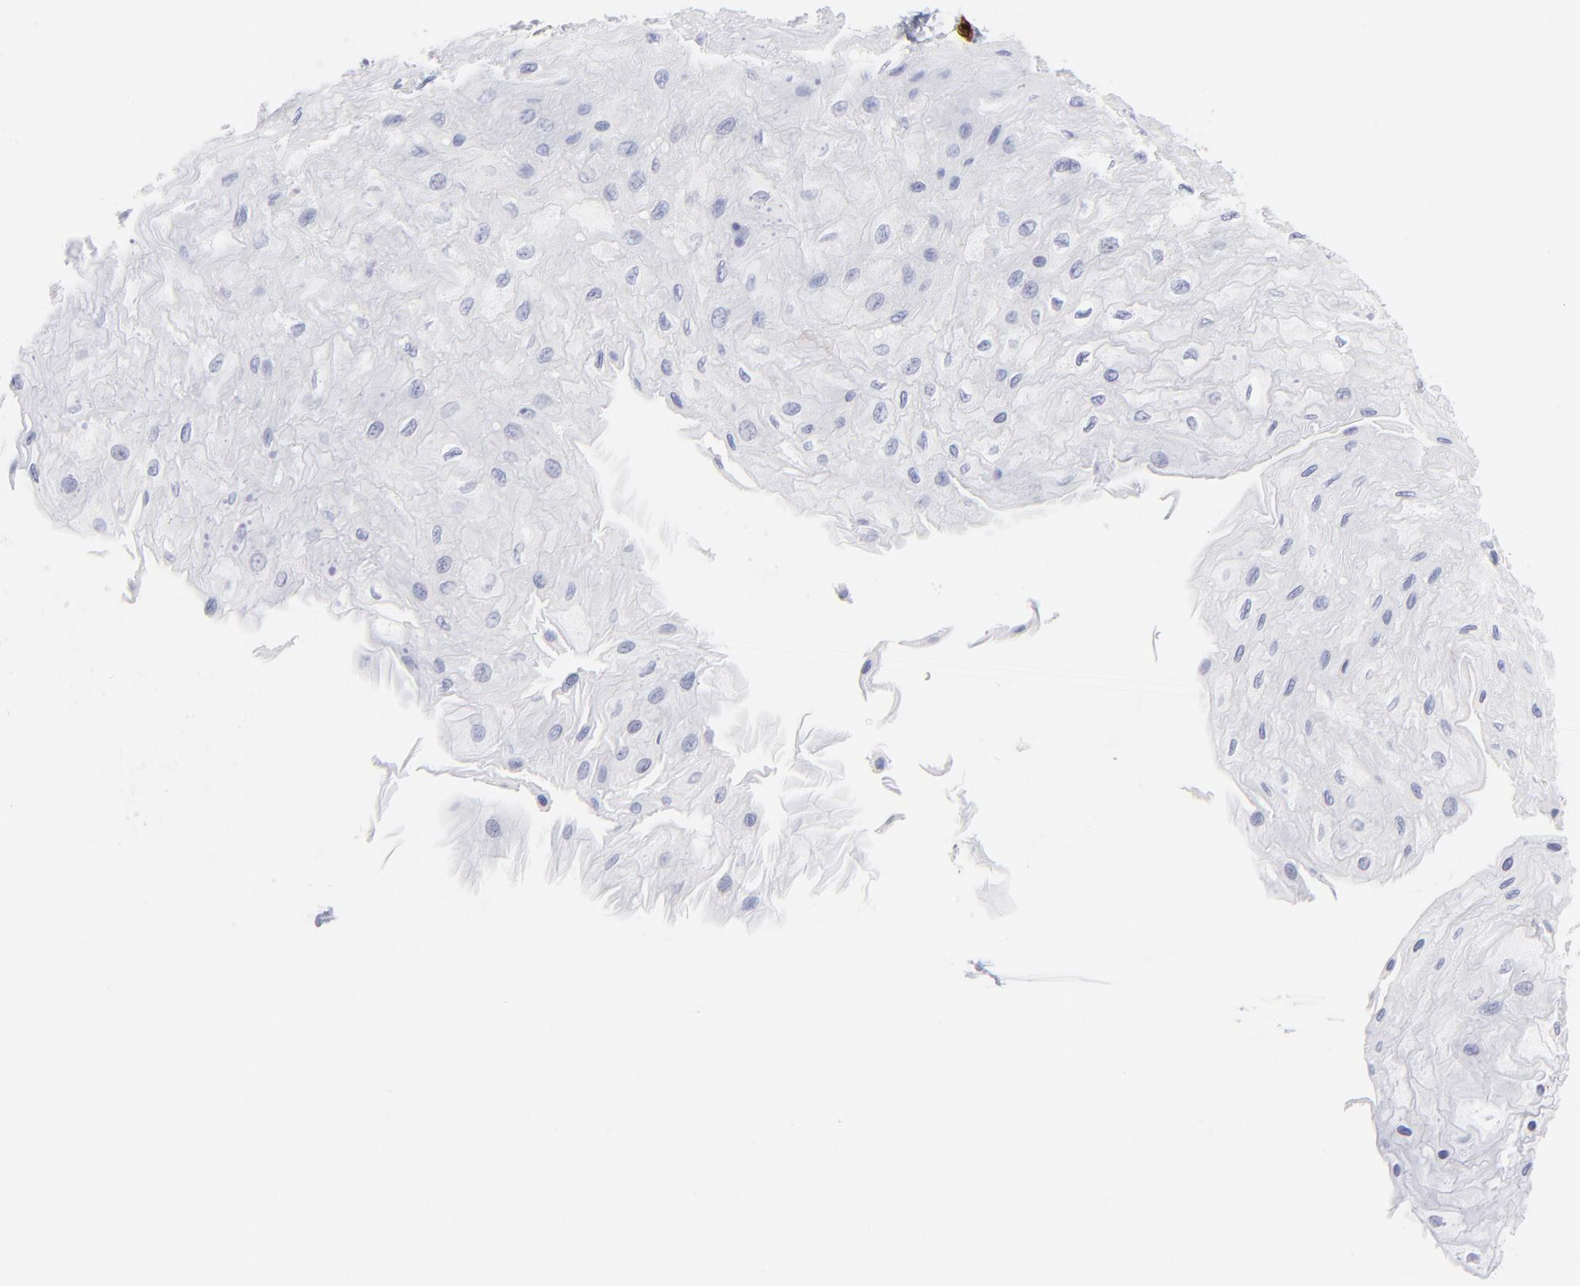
{"staining": {"intensity": "negative", "quantity": "none", "location": "none"}, "tissue": "esophagus", "cell_type": "Squamous epithelial cells", "image_type": "normal", "snomed": [{"axis": "morphology", "description": "Normal tissue, NOS"}, {"axis": "topography", "description": "Esophagus"}], "caption": "An immunohistochemistry photomicrograph of unremarkable esophagus is shown. There is no staining in squamous epithelial cells of esophagus. Nuclei are stained in blue.", "gene": "ACTA2", "patient": {"sex": "female", "age": 72}}